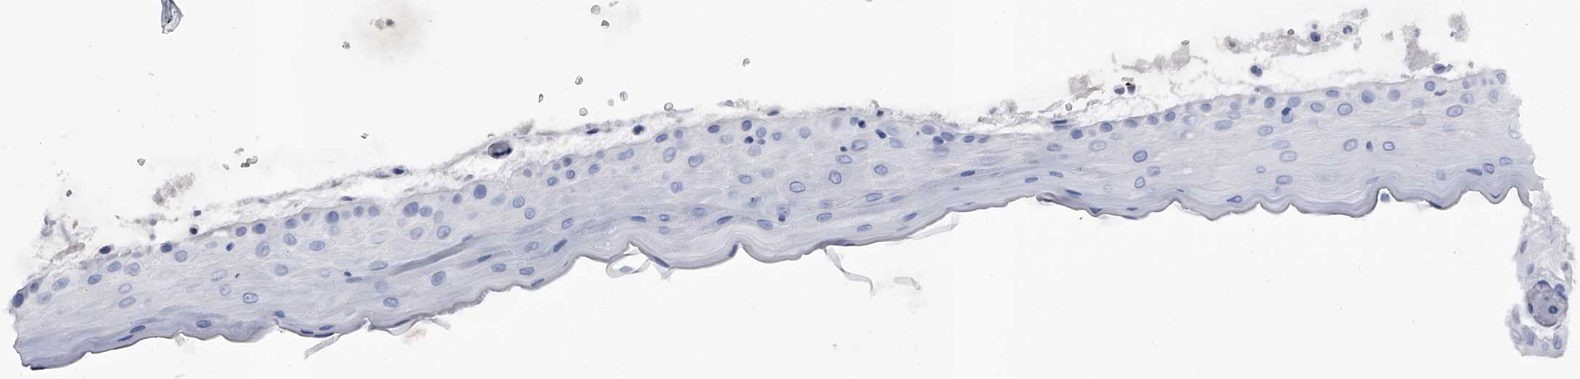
{"staining": {"intensity": "negative", "quantity": "none", "location": "none"}, "tissue": "oral mucosa", "cell_type": "Squamous epithelial cells", "image_type": "normal", "snomed": [{"axis": "morphology", "description": "Normal tissue, NOS"}, {"axis": "topography", "description": "Oral tissue"}], "caption": "Immunohistochemistry micrograph of normal oral mucosa: human oral mucosa stained with DAB shows no significant protein positivity in squamous epithelial cells.", "gene": "EFCAB7", "patient": {"sex": "male", "age": 13}}